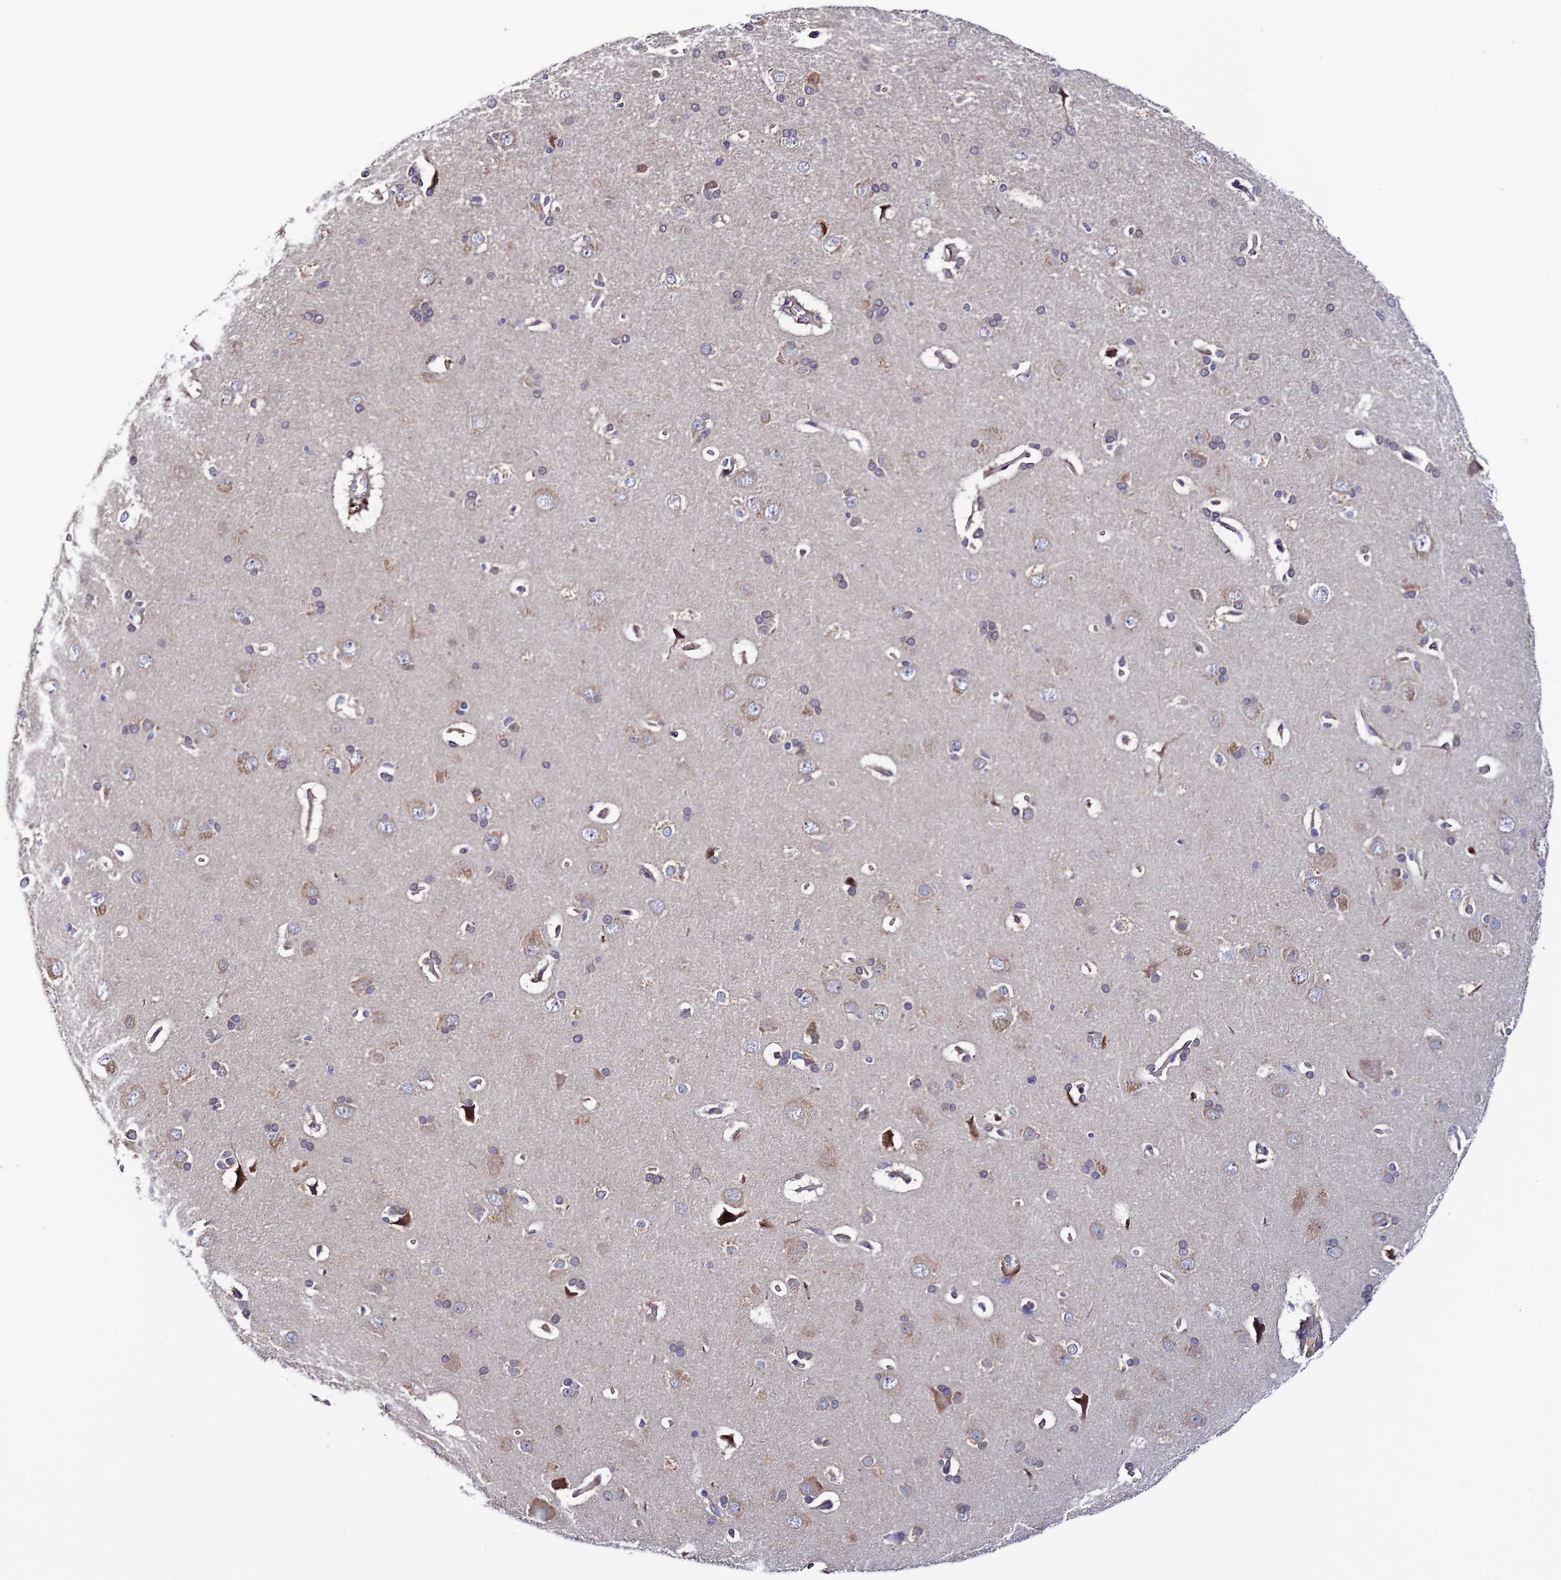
{"staining": {"intensity": "negative", "quantity": "none", "location": "none"}, "tissue": "cerebral cortex", "cell_type": "Endothelial cells", "image_type": "normal", "snomed": [{"axis": "morphology", "description": "Normal tissue, NOS"}, {"axis": "topography", "description": "Cerebral cortex"}], "caption": "IHC micrograph of benign human cerebral cortex stained for a protein (brown), which shows no staining in endothelial cells. Nuclei are stained in blue.", "gene": "P3H3", "patient": {"sex": "male", "age": 62}}